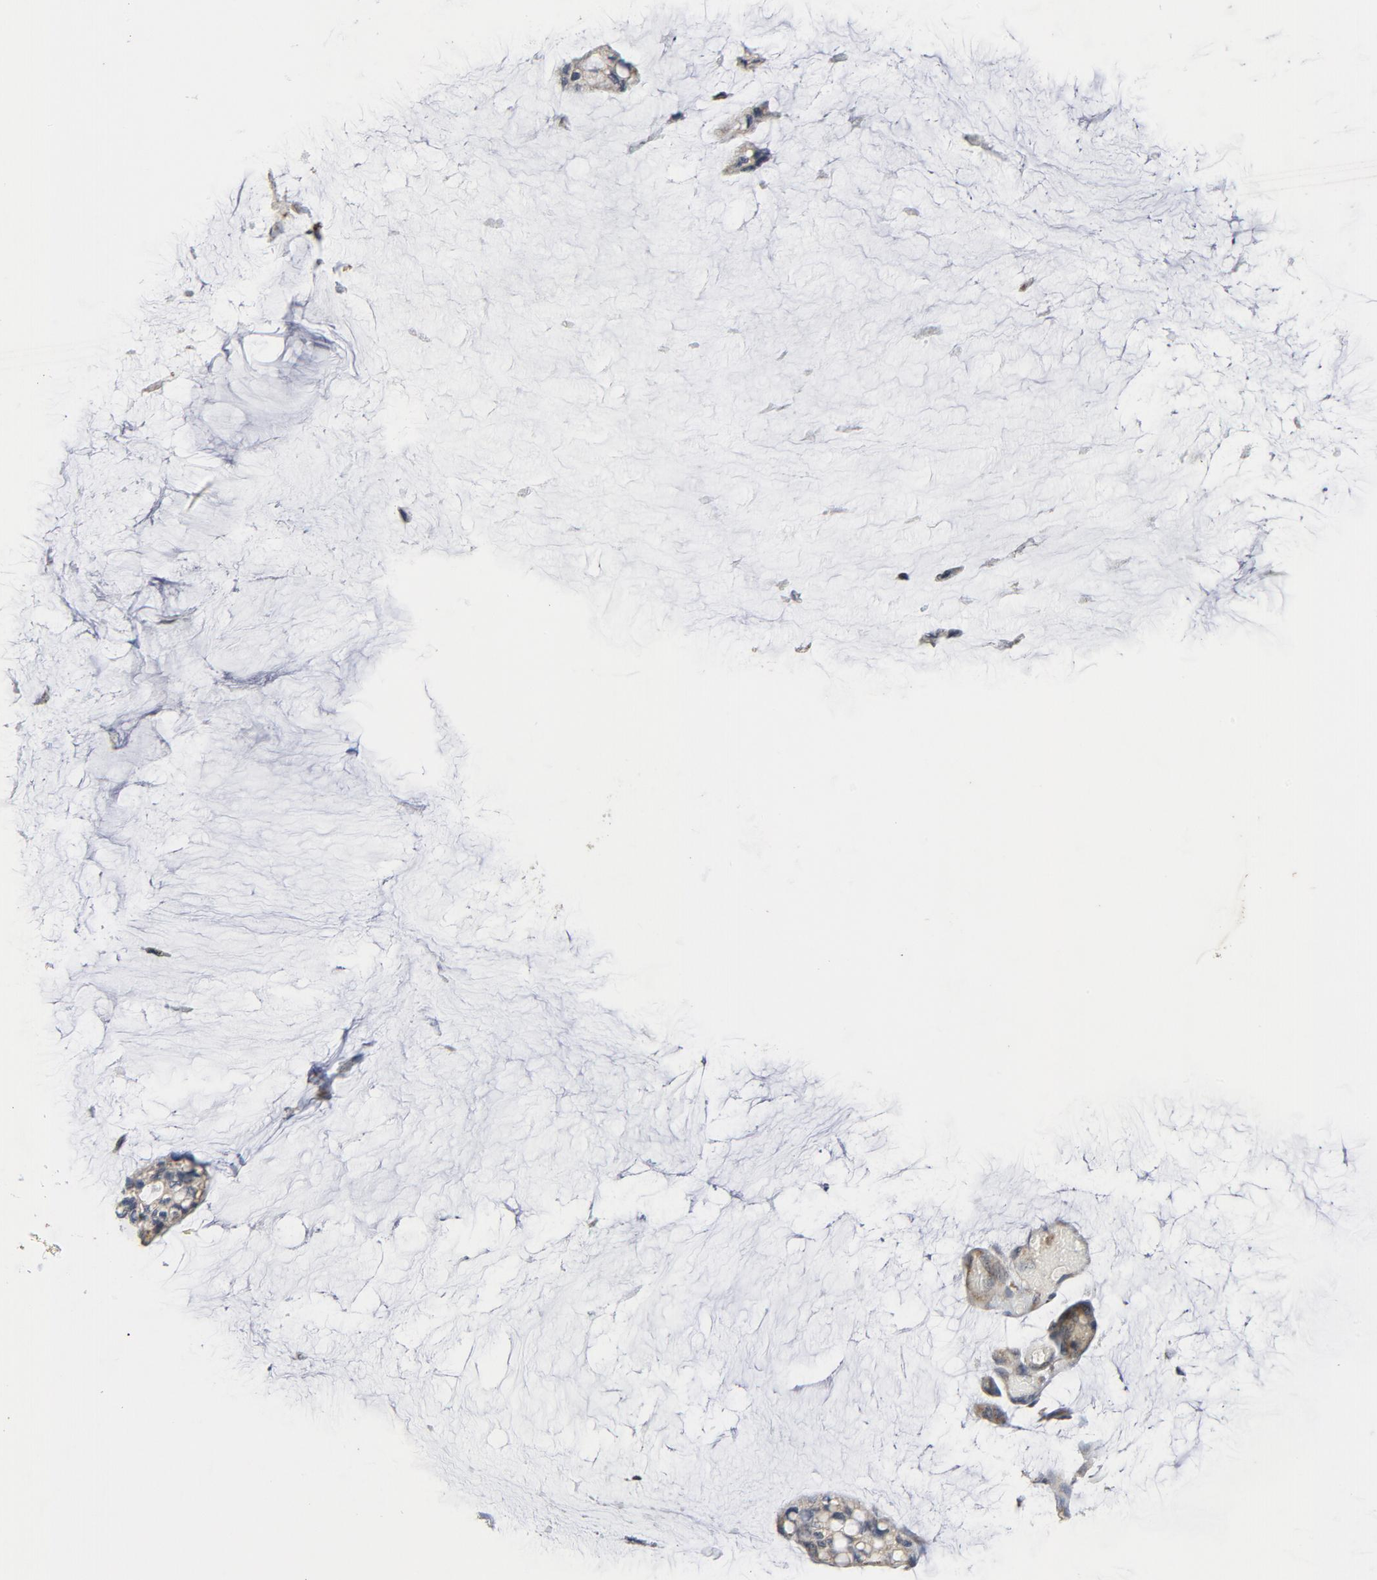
{"staining": {"intensity": "moderate", "quantity": ">75%", "location": "cytoplasmic/membranous"}, "tissue": "ovarian cancer", "cell_type": "Tumor cells", "image_type": "cancer", "snomed": [{"axis": "morphology", "description": "Cystadenocarcinoma, mucinous, NOS"}, {"axis": "topography", "description": "Ovary"}], "caption": "Human mucinous cystadenocarcinoma (ovarian) stained with a brown dye displays moderate cytoplasmic/membranous positive positivity in approximately >75% of tumor cells.", "gene": "C14orf119", "patient": {"sex": "female", "age": 39}}